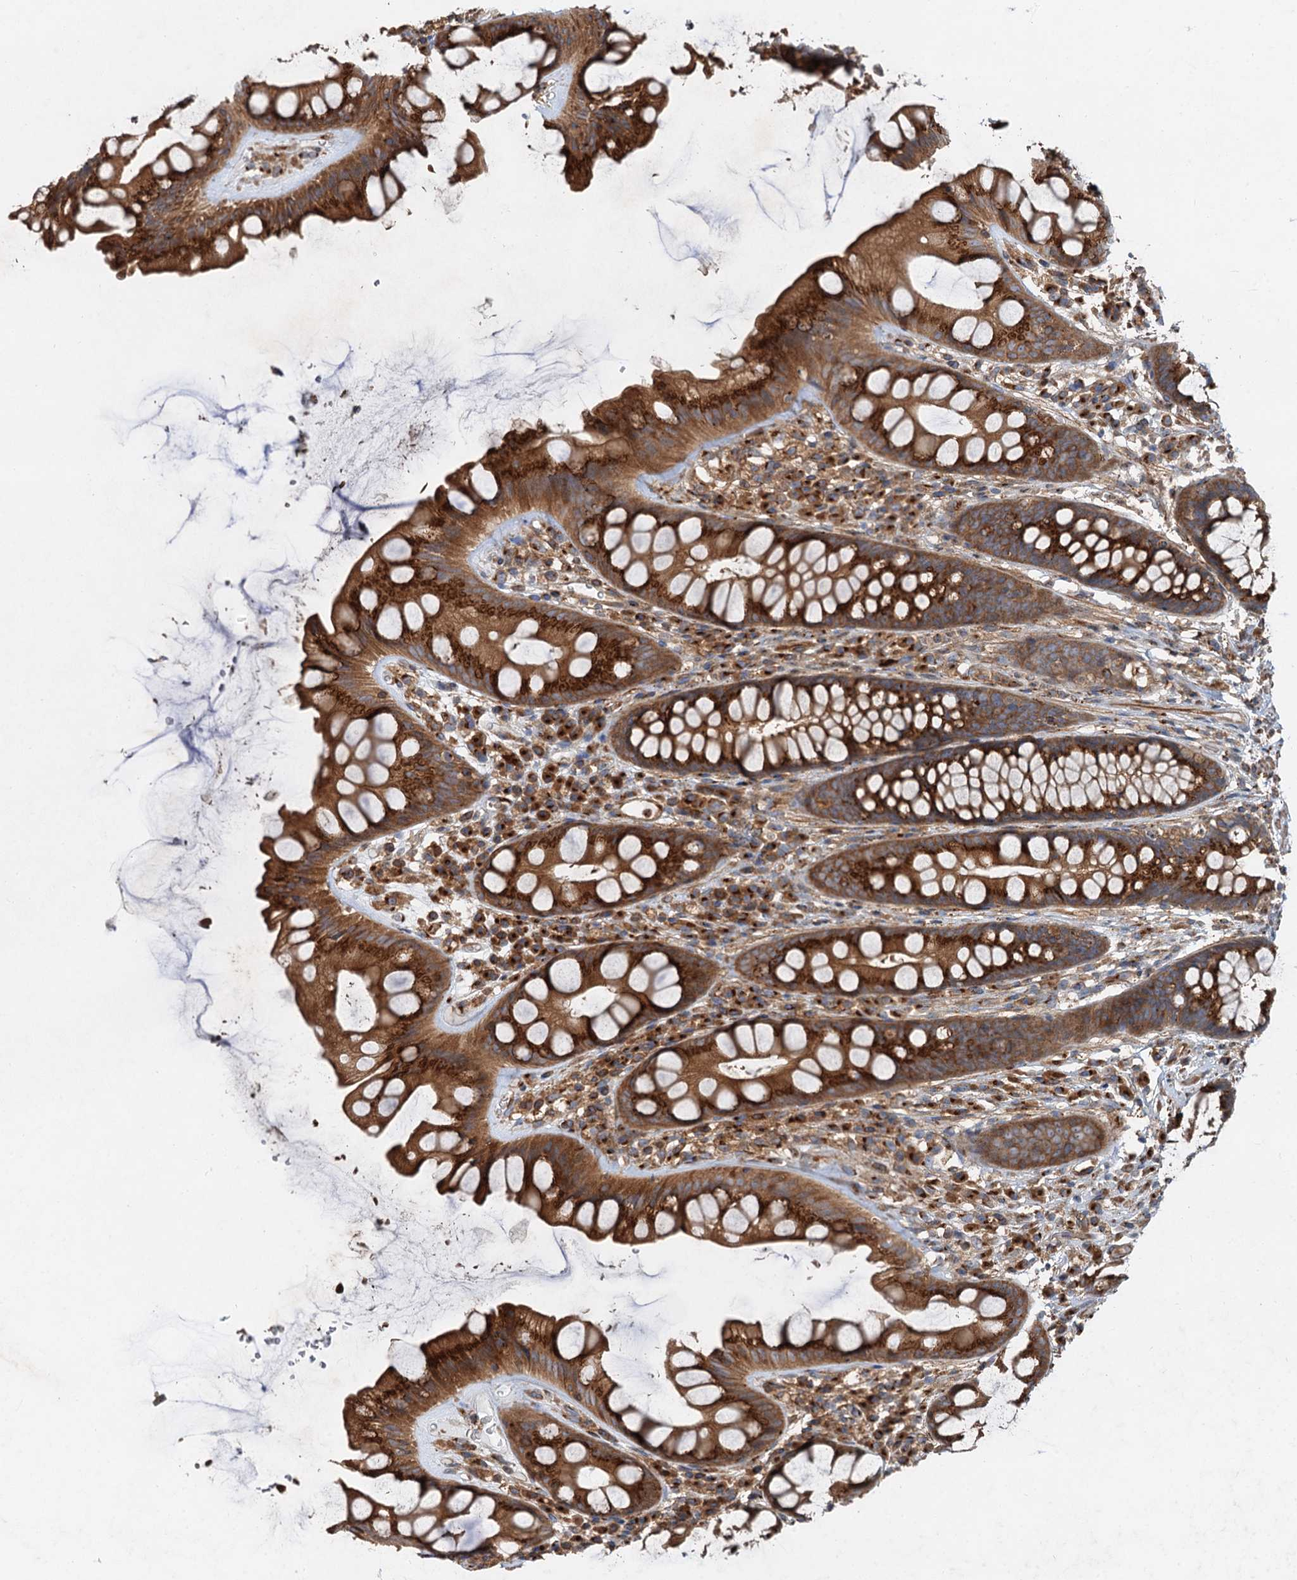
{"staining": {"intensity": "strong", "quantity": ">75%", "location": "cytoplasmic/membranous"}, "tissue": "rectum", "cell_type": "Glandular cells", "image_type": "normal", "snomed": [{"axis": "morphology", "description": "Normal tissue, NOS"}, {"axis": "topography", "description": "Rectum"}], "caption": "Strong cytoplasmic/membranous staining for a protein is identified in approximately >75% of glandular cells of benign rectum using immunohistochemistry (IHC).", "gene": "ANKRD26", "patient": {"sex": "male", "age": 74}}